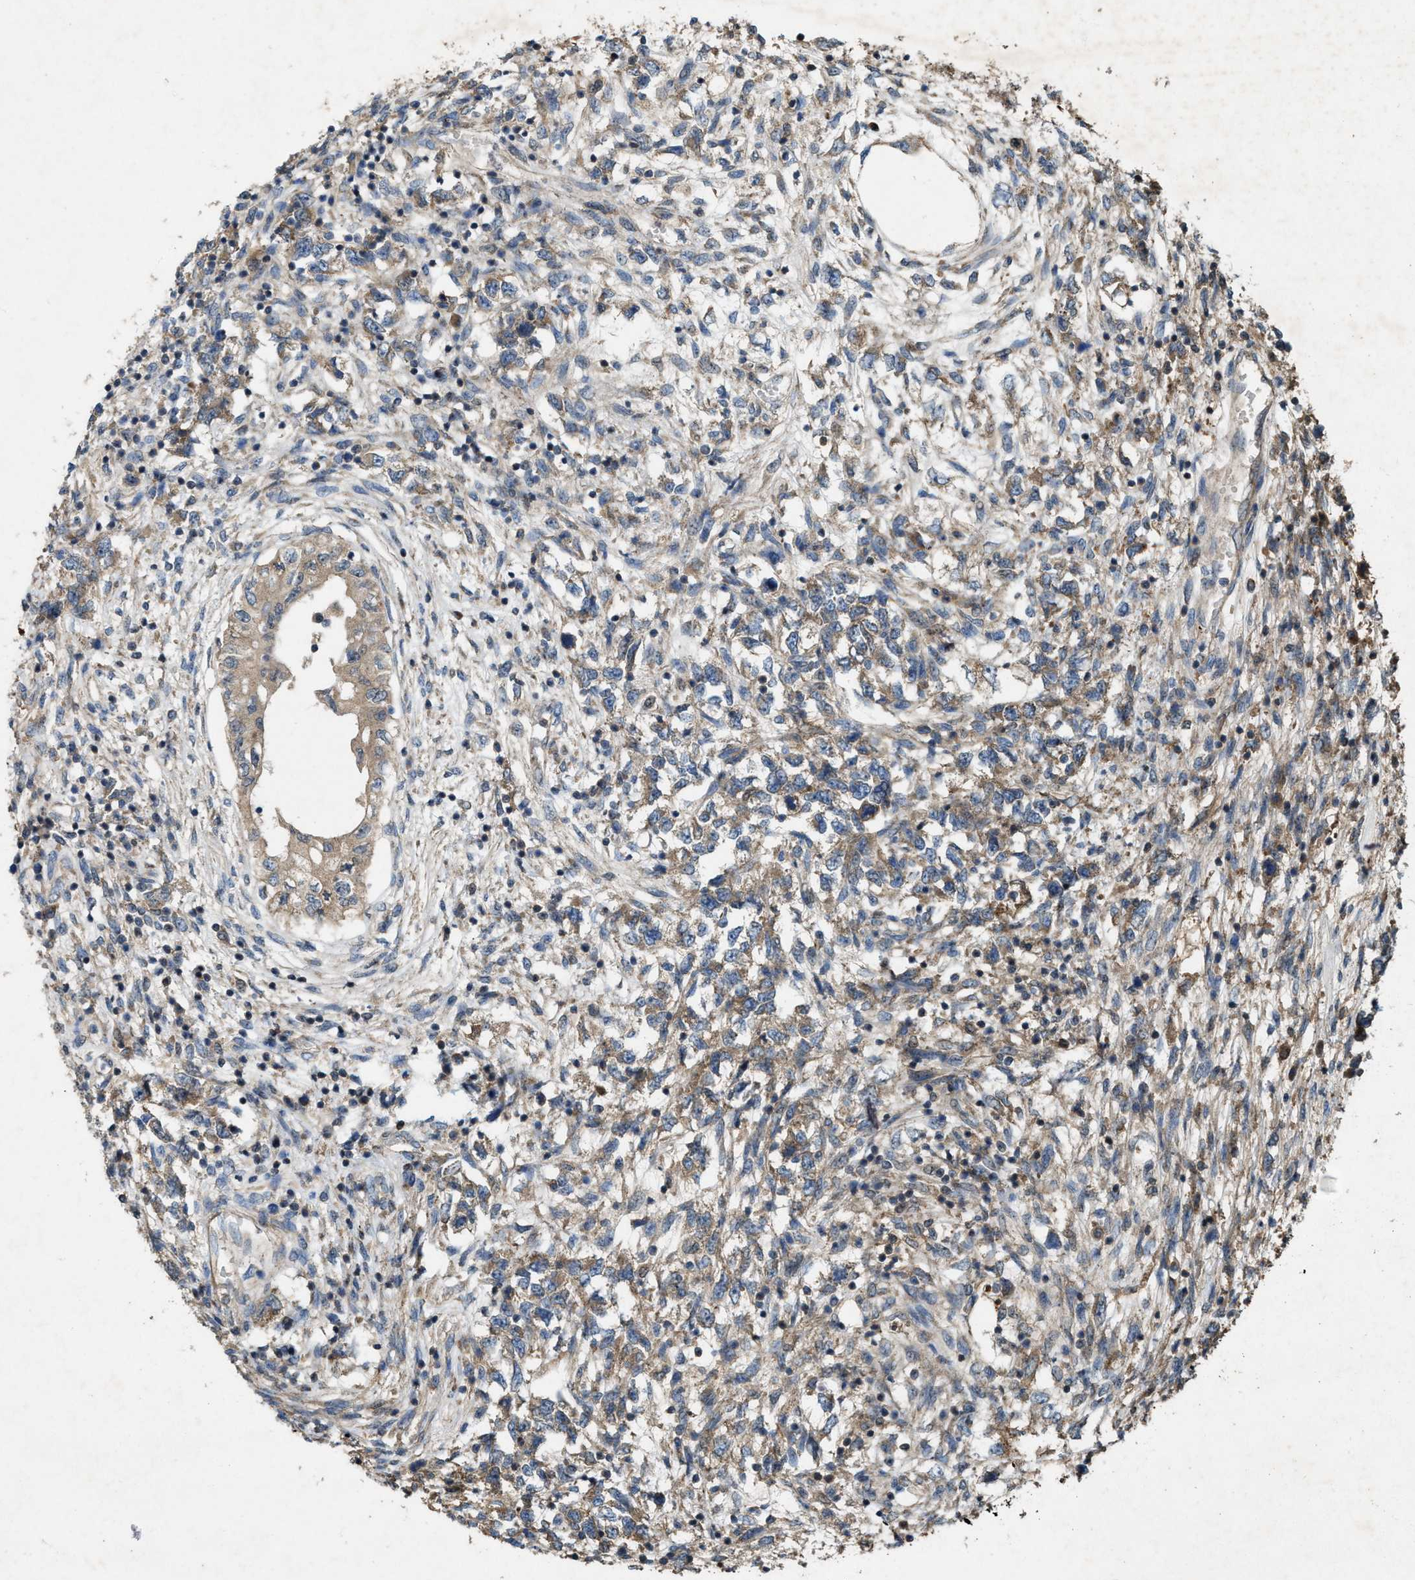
{"staining": {"intensity": "weak", "quantity": ">75%", "location": "cytoplasmic/membranous"}, "tissue": "testis cancer", "cell_type": "Tumor cells", "image_type": "cancer", "snomed": [{"axis": "morphology", "description": "Seminoma, NOS"}, {"axis": "topography", "description": "Testis"}], "caption": "Immunohistochemical staining of testis cancer (seminoma) demonstrates low levels of weak cytoplasmic/membranous protein positivity in approximately >75% of tumor cells.", "gene": "PDP2", "patient": {"sex": "male", "age": 28}}